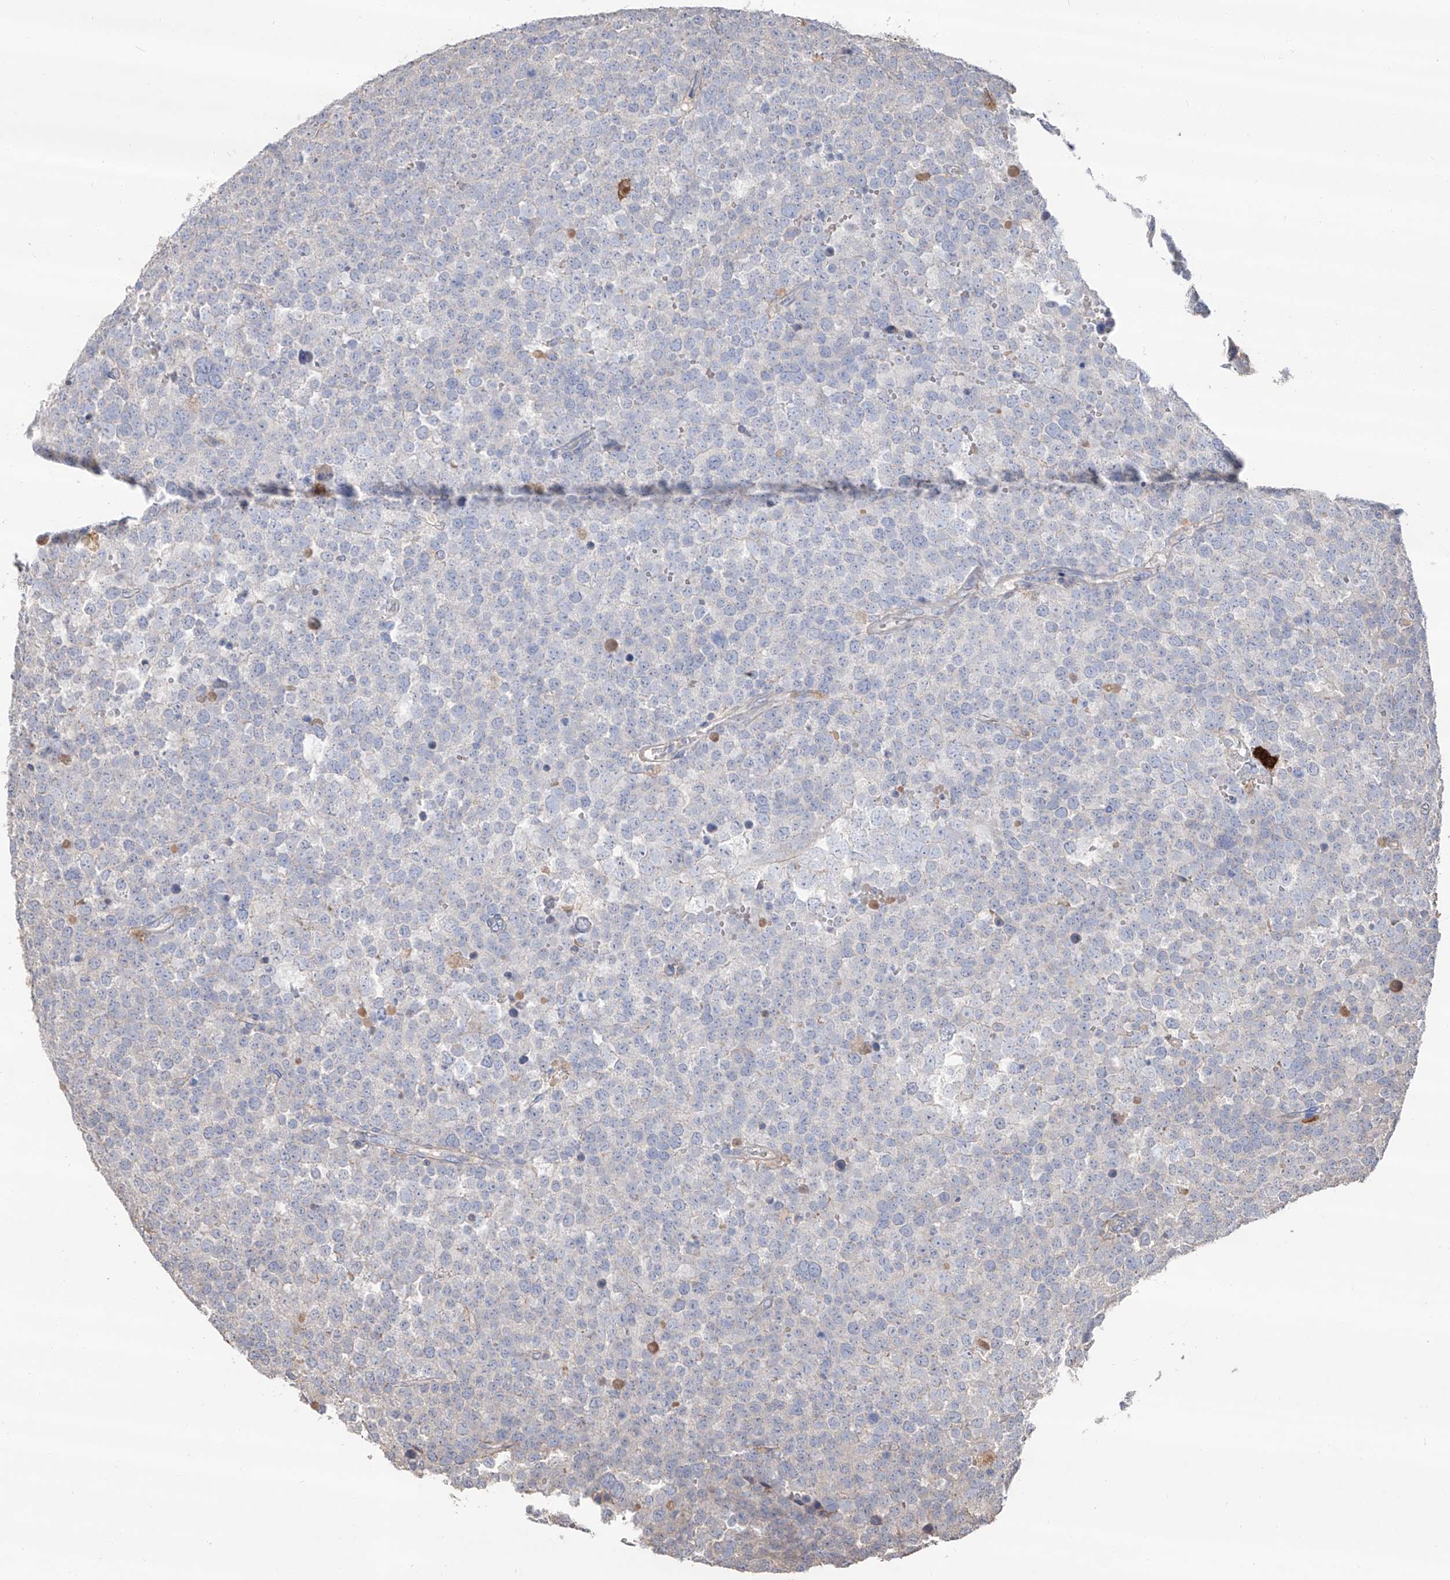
{"staining": {"intensity": "negative", "quantity": "none", "location": "none"}, "tissue": "testis cancer", "cell_type": "Tumor cells", "image_type": "cancer", "snomed": [{"axis": "morphology", "description": "Seminoma, NOS"}, {"axis": "topography", "description": "Testis"}], "caption": "A photomicrograph of human testis cancer is negative for staining in tumor cells.", "gene": "EDN1", "patient": {"sex": "male", "age": 71}}